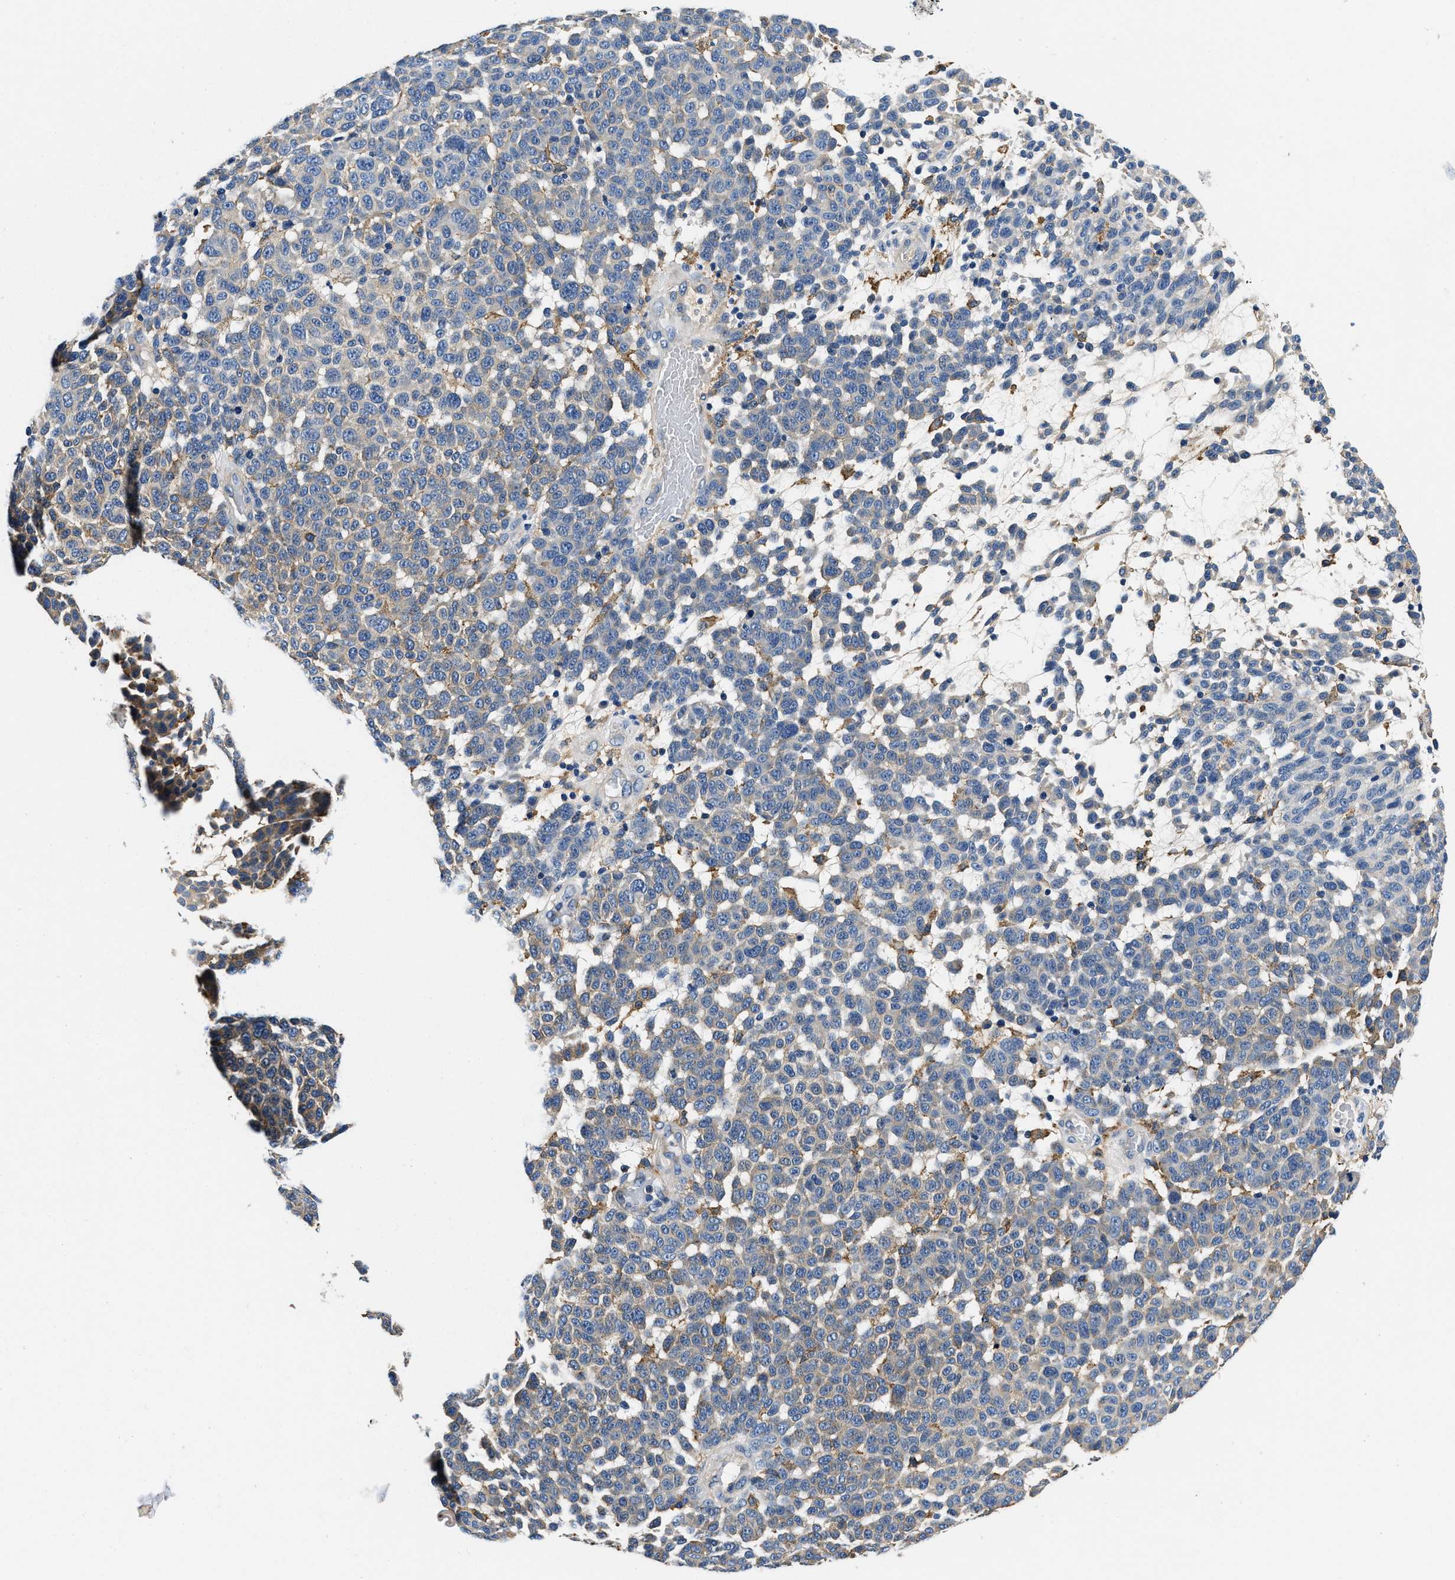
{"staining": {"intensity": "weak", "quantity": "<25%", "location": "cytoplasmic/membranous"}, "tissue": "melanoma", "cell_type": "Tumor cells", "image_type": "cancer", "snomed": [{"axis": "morphology", "description": "Malignant melanoma, NOS"}, {"axis": "topography", "description": "Skin"}], "caption": "Malignant melanoma was stained to show a protein in brown. There is no significant staining in tumor cells. (DAB (3,3'-diaminobenzidine) immunohistochemistry with hematoxylin counter stain).", "gene": "ZFAND3", "patient": {"sex": "male", "age": 59}}